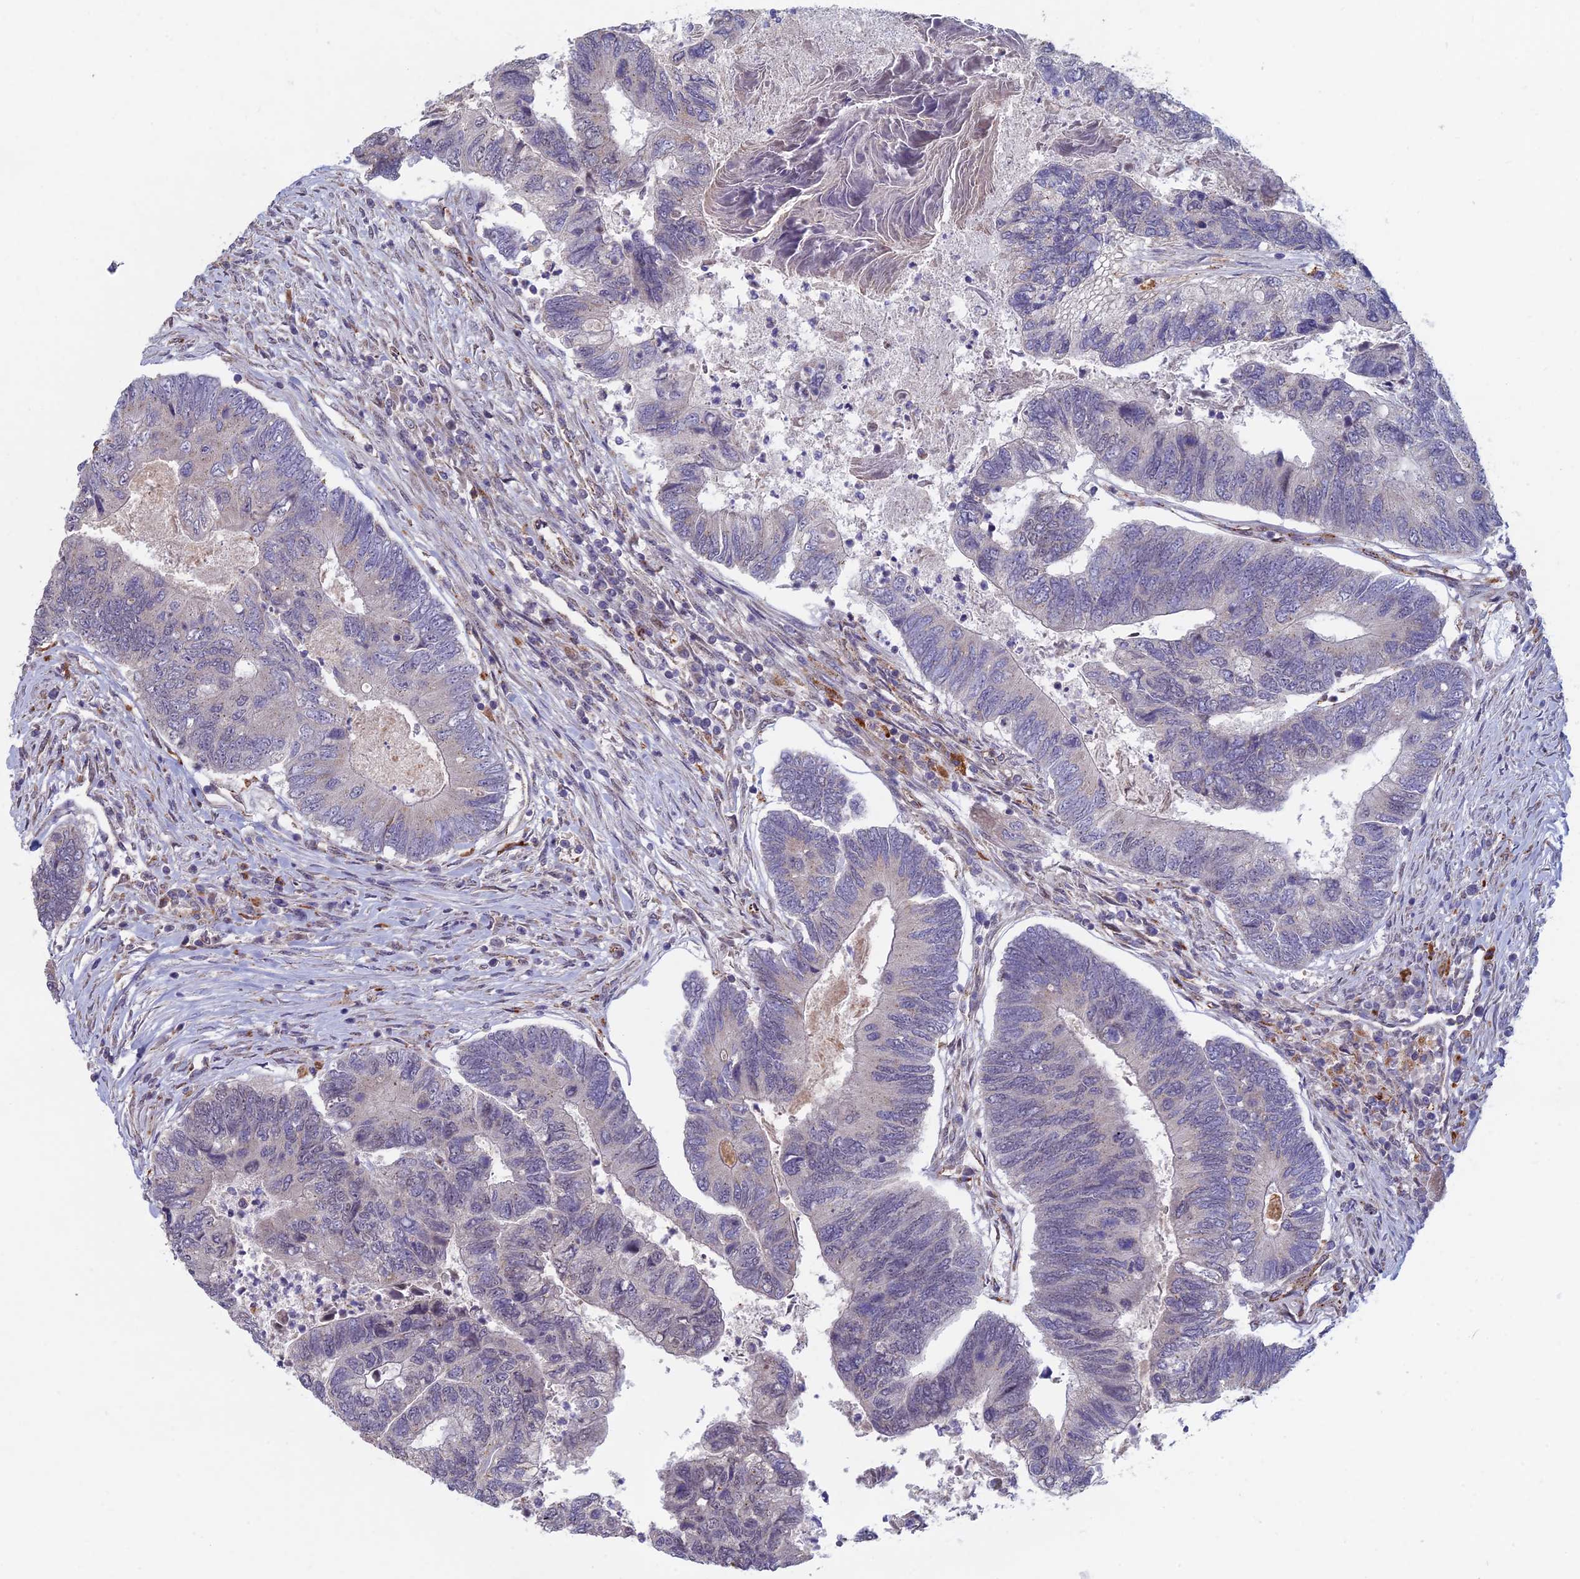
{"staining": {"intensity": "negative", "quantity": "none", "location": "none"}, "tissue": "colorectal cancer", "cell_type": "Tumor cells", "image_type": "cancer", "snomed": [{"axis": "morphology", "description": "Adenocarcinoma, NOS"}, {"axis": "topography", "description": "Colon"}], "caption": "Immunohistochemical staining of colorectal cancer (adenocarcinoma) demonstrates no significant positivity in tumor cells.", "gene": "FOXS1", "patient": {"sex": "female", "age": 67}}